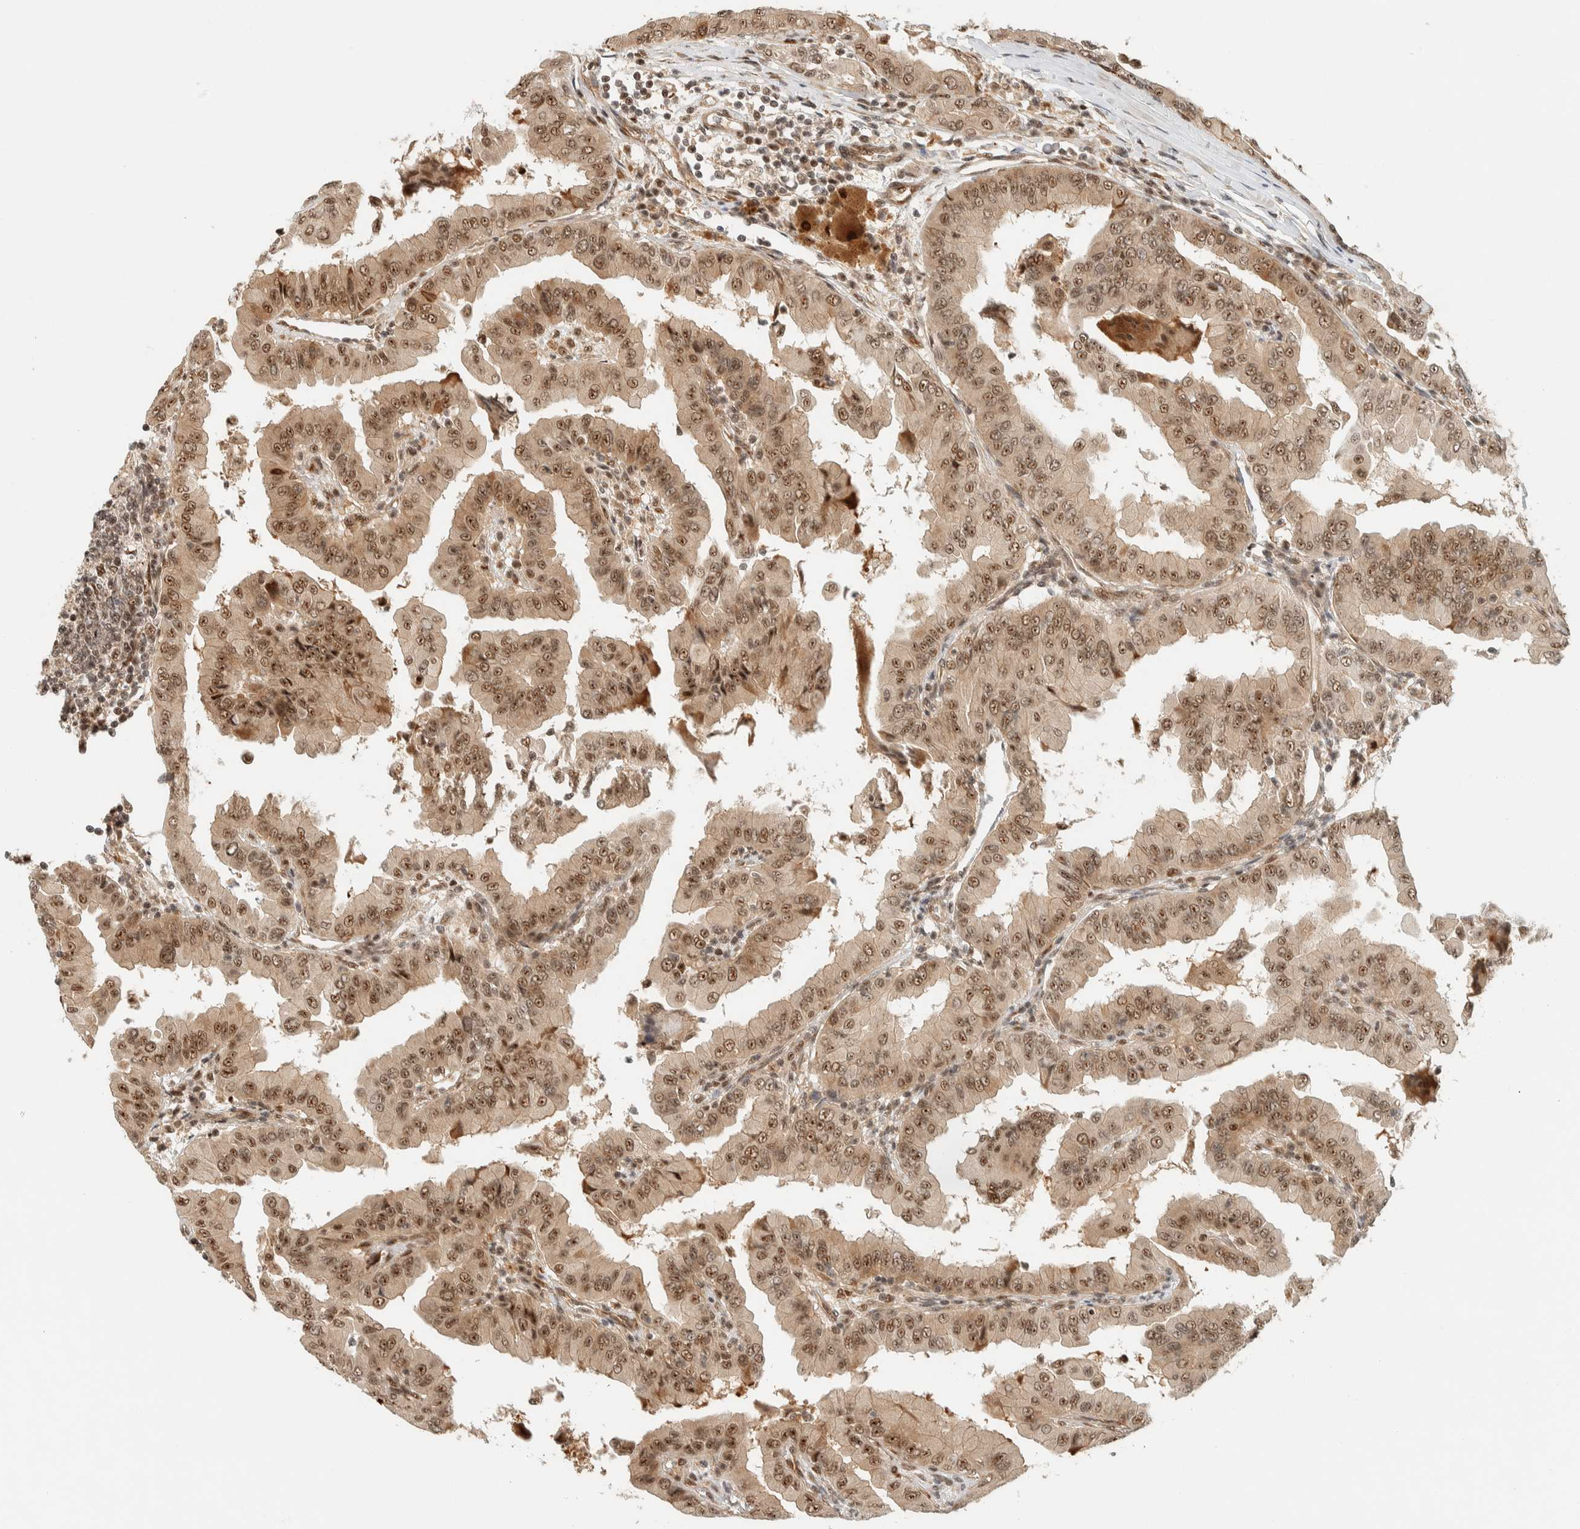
{"staining": {"intensity": "moderate", "quantity": ">75%", "location": "nuclear"}, "tissue": "thyroid cancer", "cell_type": "Tumor cells", "image_type": "cancer", "snomed": [{"axis": "morphology", "description": "Papillary adenocarcinoma, NOS"}, {"axis": "topography", "description": "Thyroid gland"}], "caption": "Thyroid papillary adenocarcinoma stained with DAB immunohistochemistry displays medium levels of moderate nuclear staining in approximately >75% of tumor cells.", "gene": "SIK1", "patient": {"sex": "male", "age": 33}}